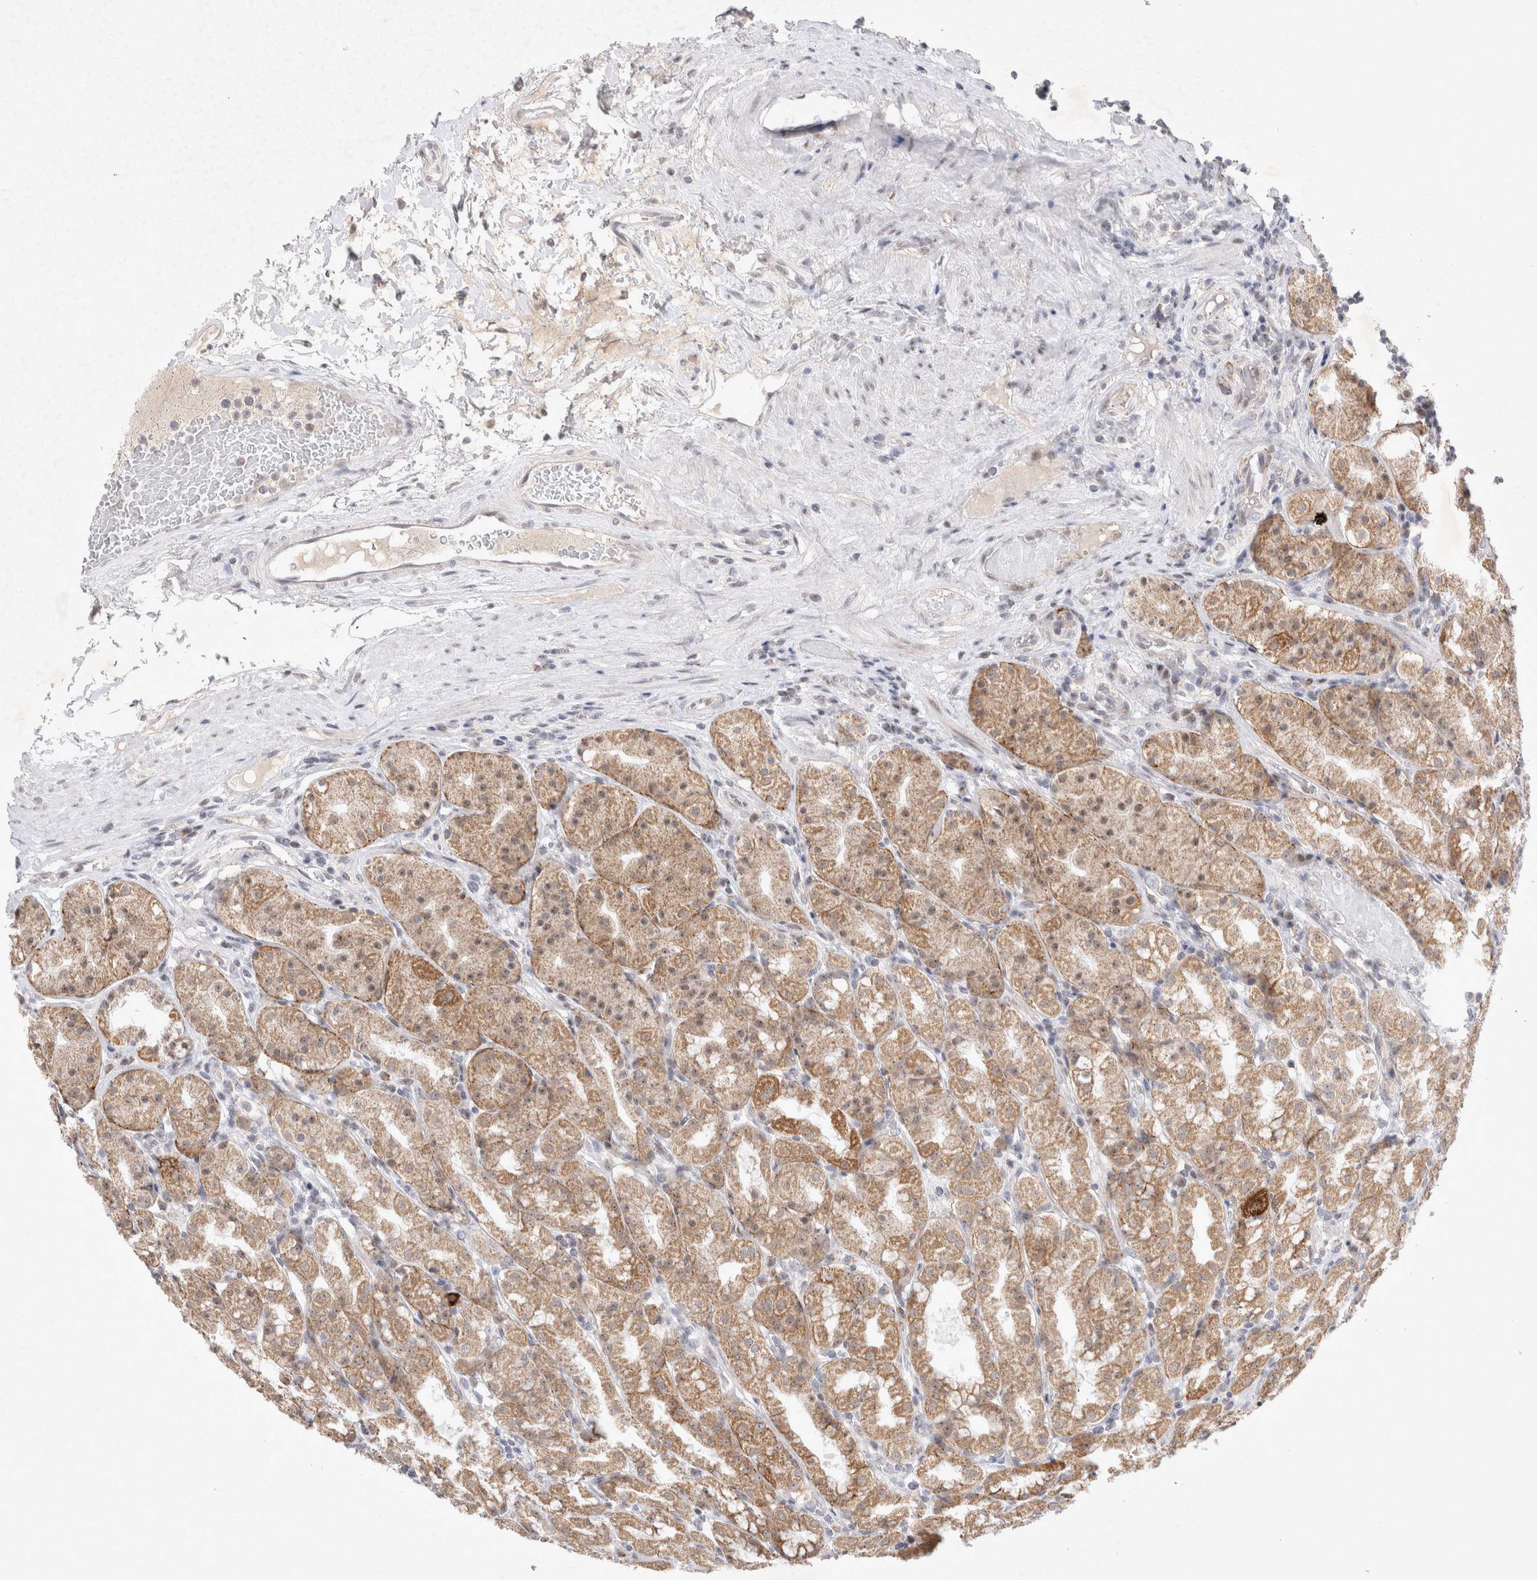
{"staining": {"intensity": "moderate", "quantity": ">75%", "location": "cytoplasmic/membranous,nuclear"}, "tissue": "stomach", "cell_type": "Glandular cells", "image_type": "normal", "snomed": [{"axis": "morphology", "description": "Normal tissue, NOS"}, {"axis": "topography", "description": "Stomach, lower"}], "caption": "IHC image of benign stomach: human stomach stained using immunohistochemistry displays medium levels of moderate protein expression localized specifically in the cytoplasmic/membranous,nuclear of glandular cells, appearing as a cytoplasmic/membranous,nuclear brown color.", "gene": "MRPL37", "patient": {"sex": "female", "age": 56}}